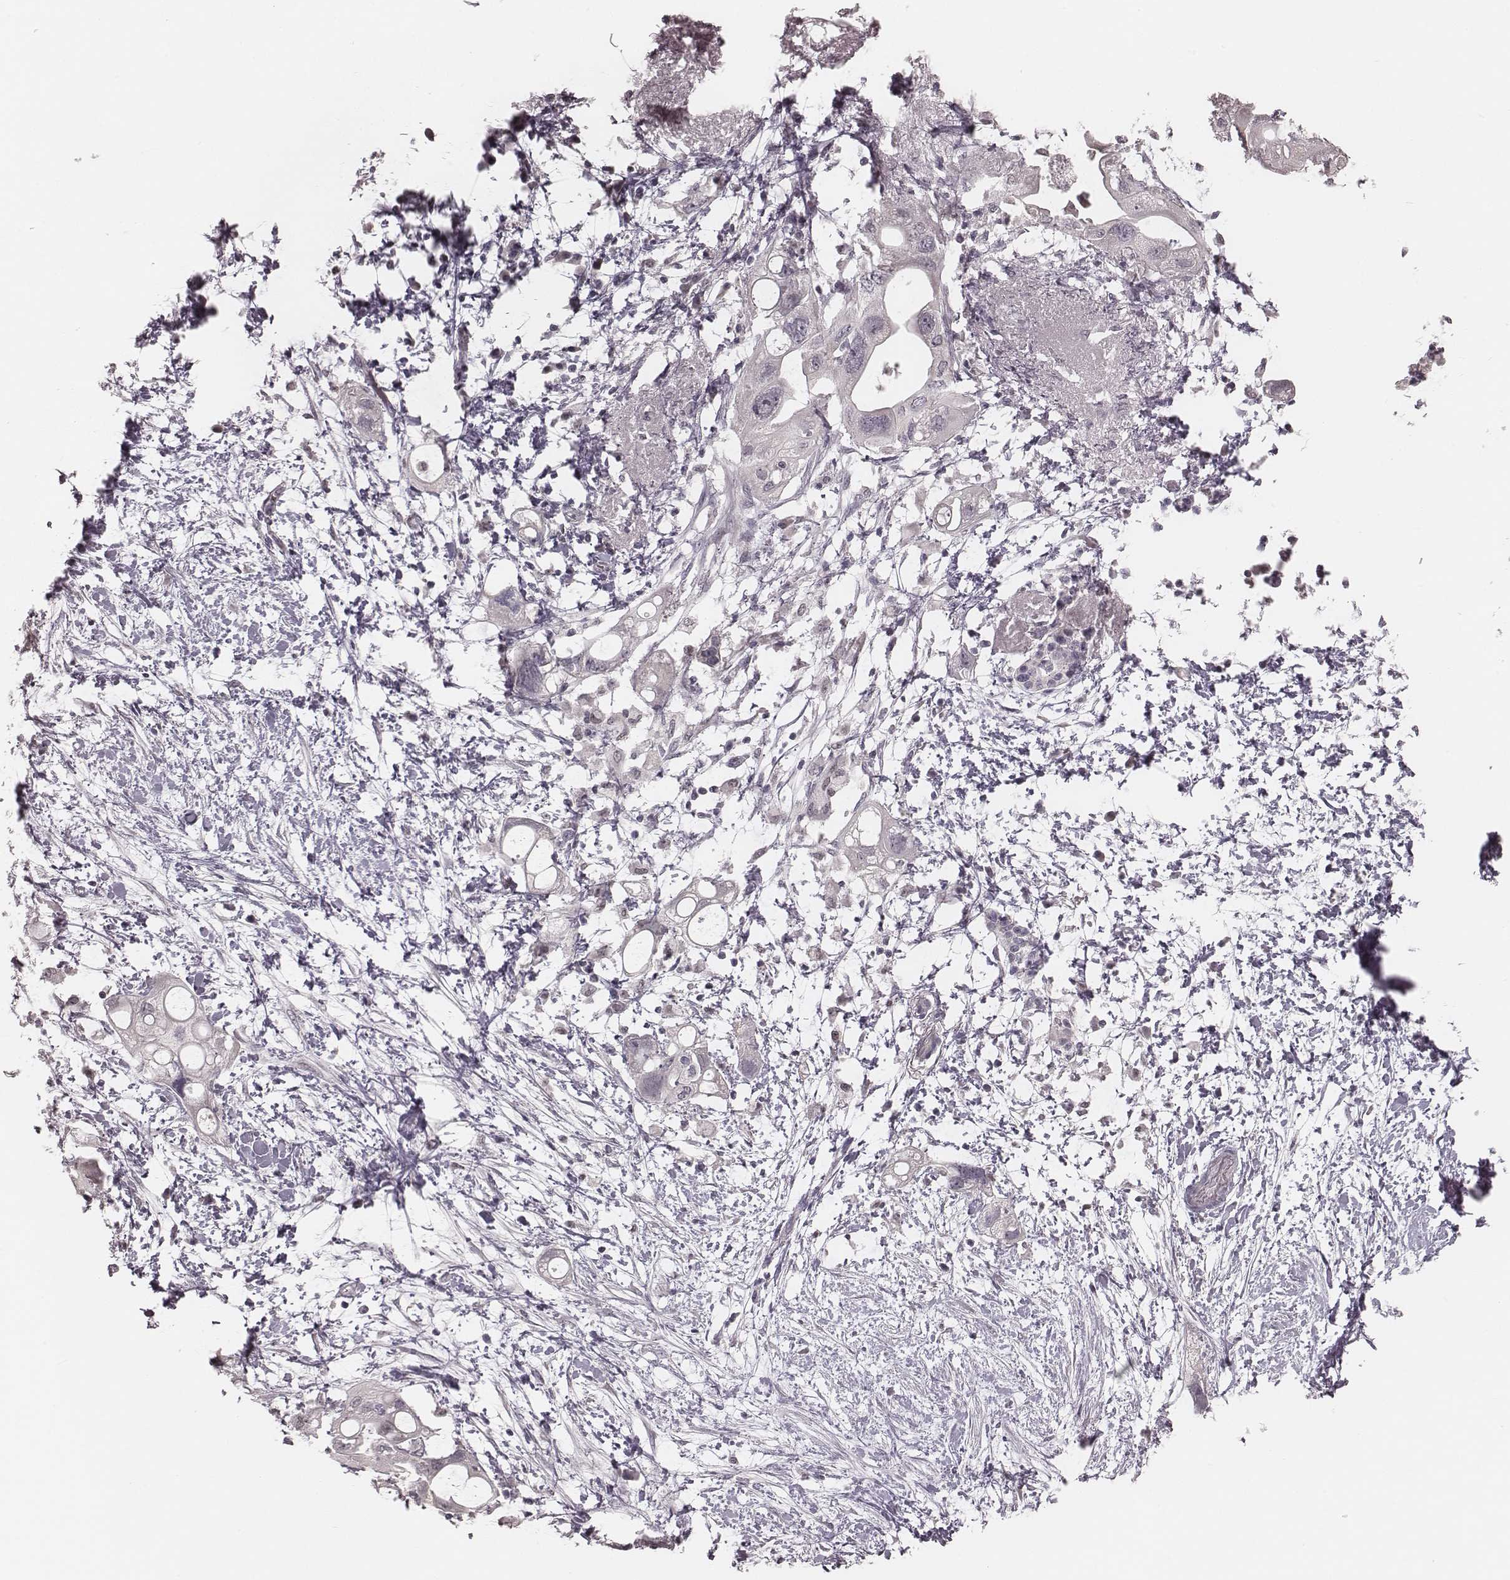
{"staining": {"intensity": "negative", "quantity": "none", "location": "none"}, "tissue": "pancreatic cancer", "cell_type": "Tumor cells", "image_type": "cancer", "snomed": [{"axis": "morphology", "description": "Adenocarcinoma, NOS"}, {"axis": "topography", "description": "Pancreas"}], "caption": "This is an immunohistochemistry (IHC) photomicrograph of adenocarcinoma (pancreatic). There is no staining in tumor cells.", "gene": "IQCG", "patient": {"sex": "female", "age": 72}}